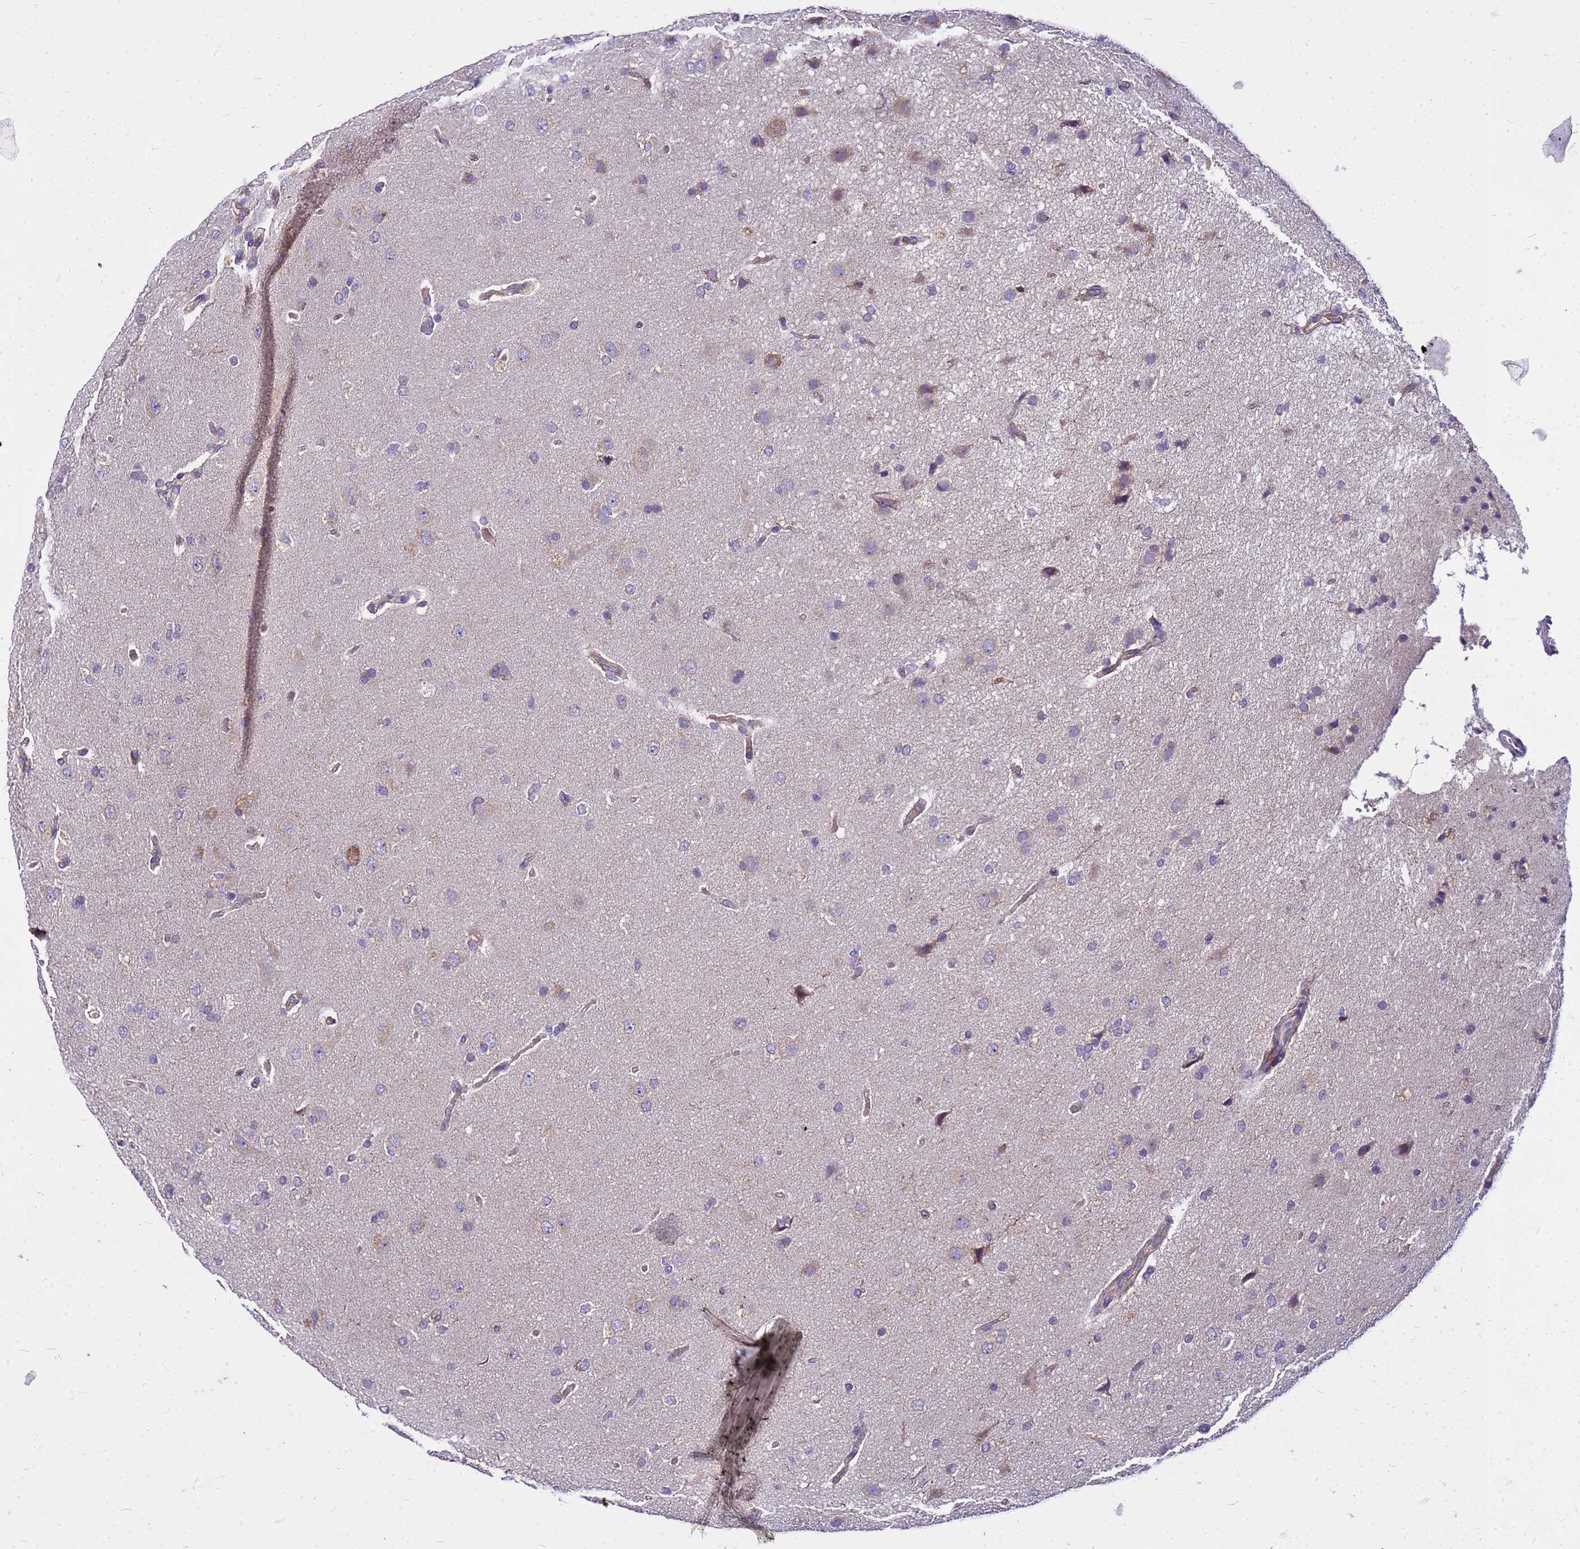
{"staining": {"intensity": "negative", "quantity": "none", "location": "none"}, "tissue": "glioma", "cell_type": "Tumor cells", "image_type": "cancer", "snomed": [{"axis": "morphology", "description": "Glioma, malignant, High grade"}, {"axis": "topography", "description": "Brain"}], "caption": "Tumor cells are negative for protein expression in human glioma.", "gene": "PKD1", "patient": {"sex": "male", "age": 72}}